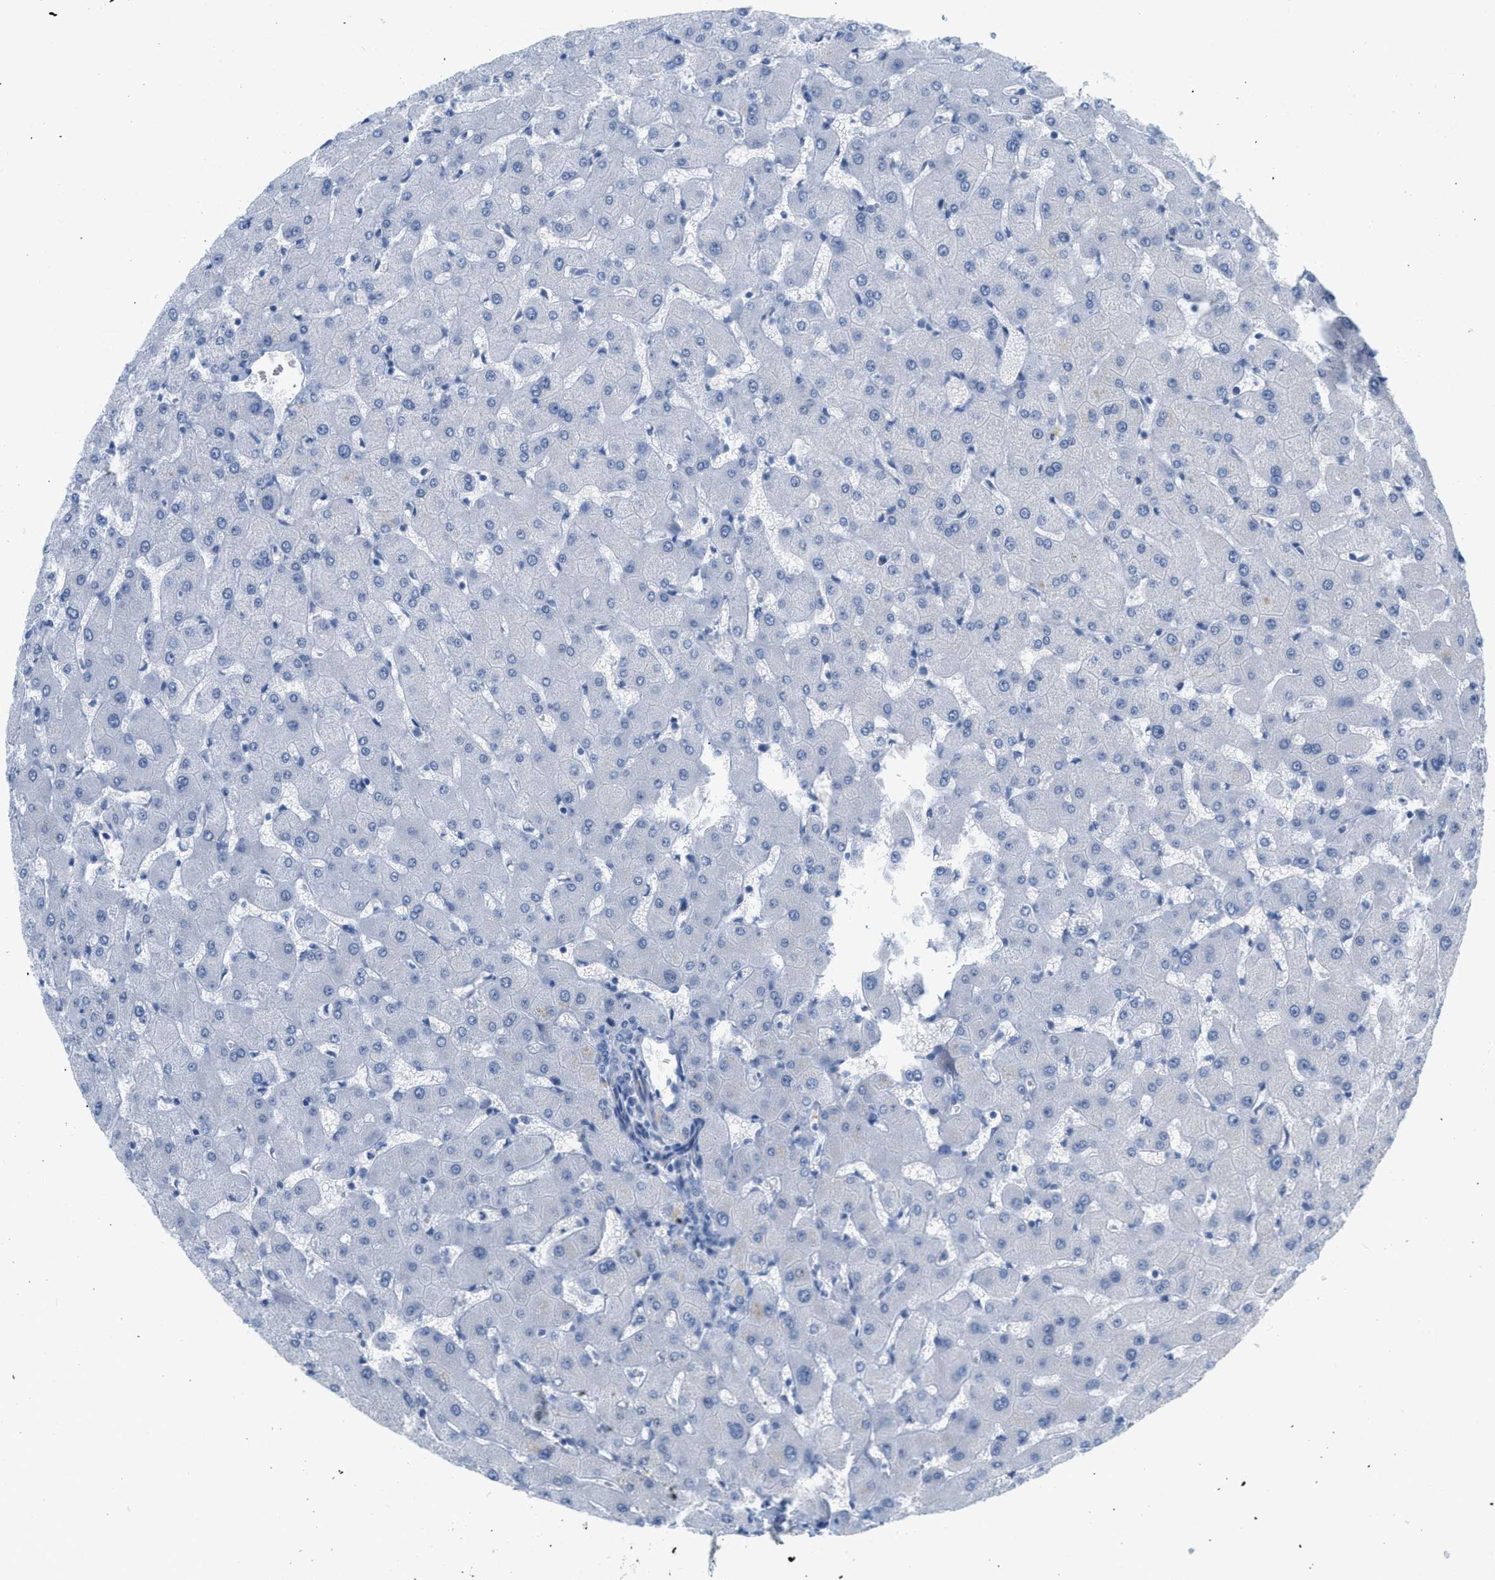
{"staining": {"intensity": "negative", "quantity": "none", "location": "none"}, "tissue": "liver", "cell_type": "Cholangiocytes", "image_type": "normal", "snomed": [{"axis": "morphology", "description": "Normal tissue, NOS"}, {"axis": "topography", "description": "Liver"}], "caption": "This is an immunohistochemistry histopathology image of normal human liver. There is no staining in cholangiocytes.", "gene": "HLTF", "patient": {"sex": "female", "age": 63}}